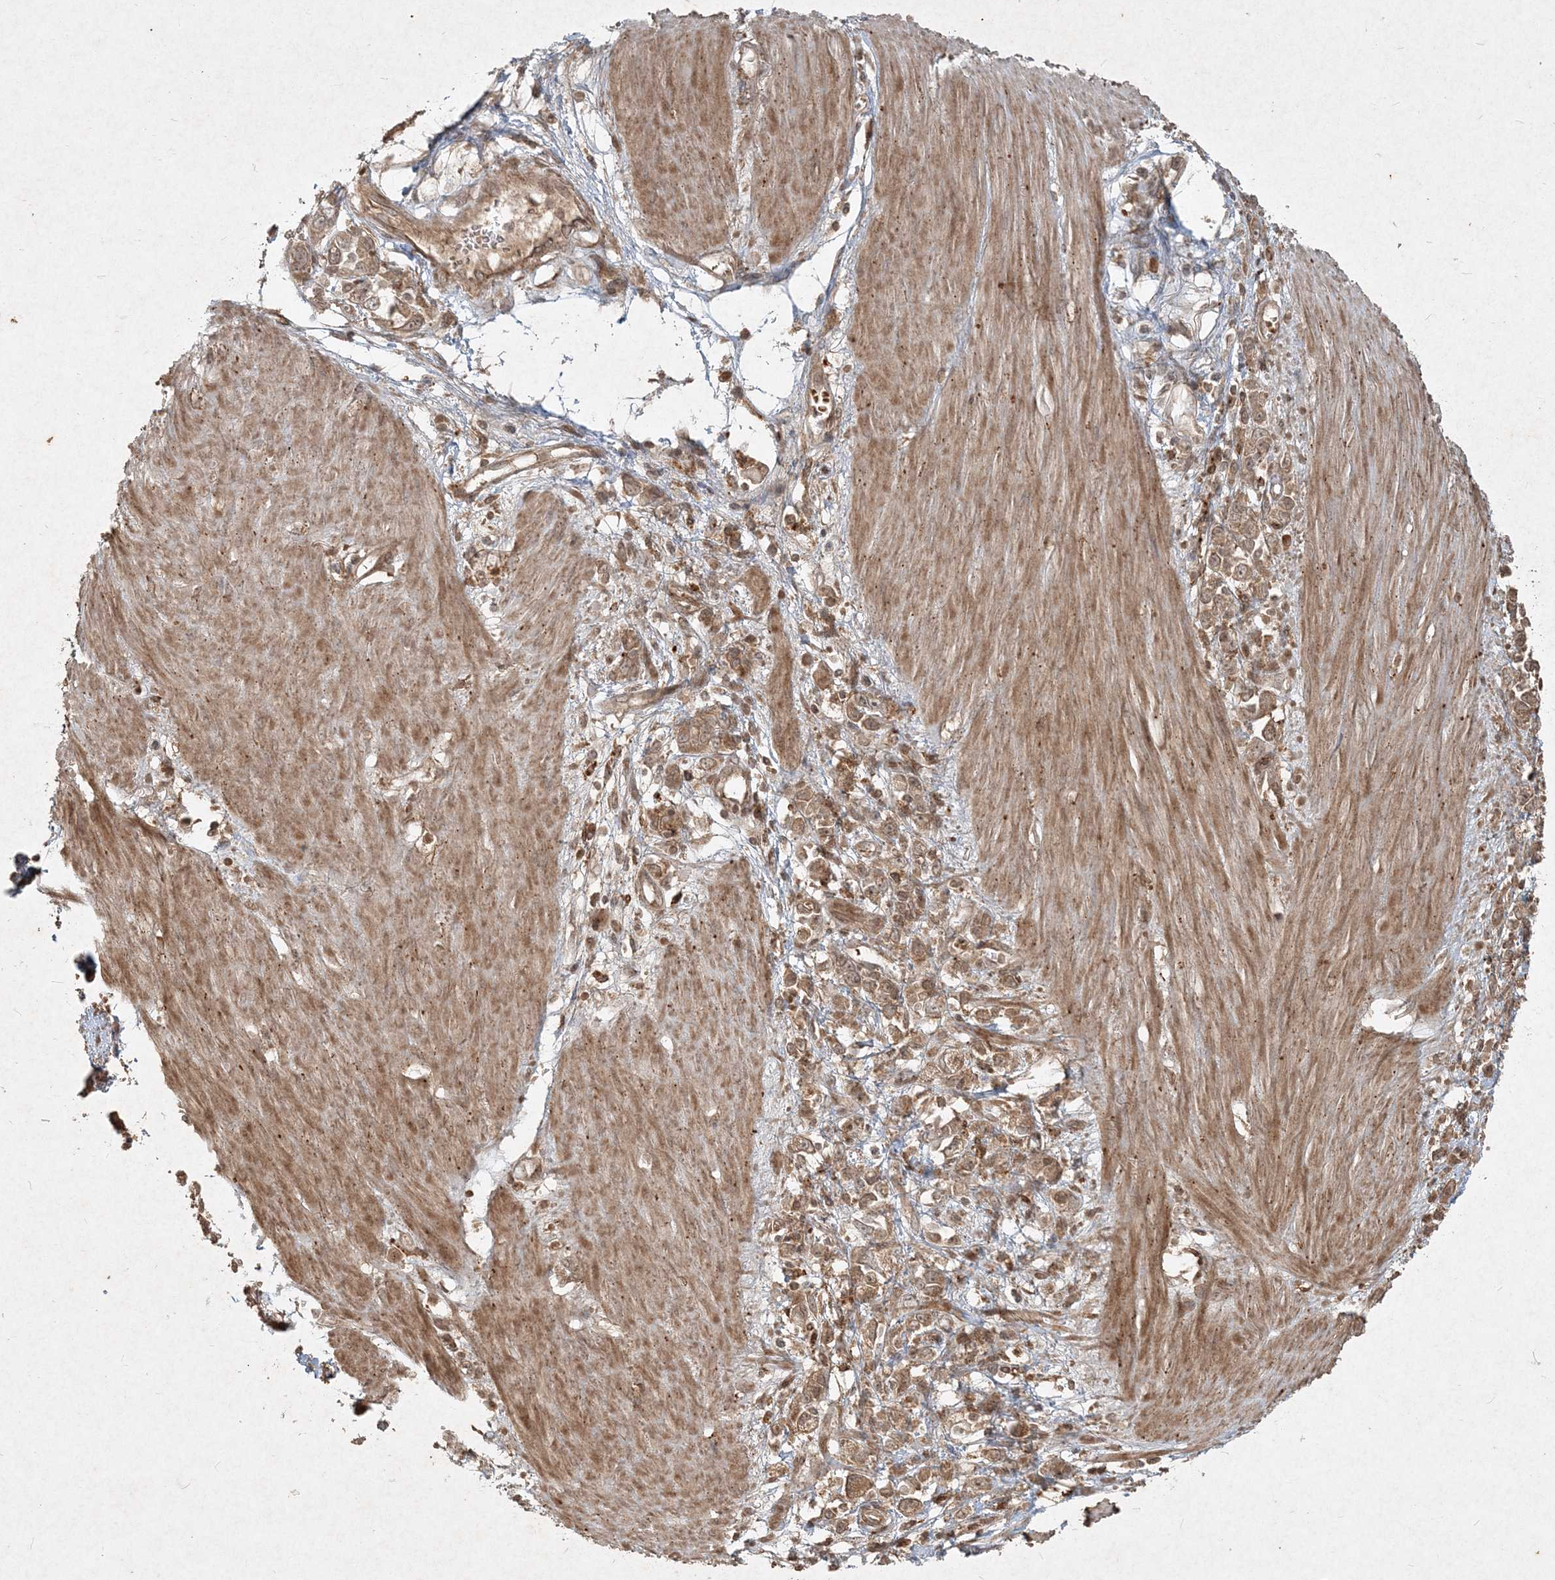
{"staining": {"intensity": "weak", "quantity": ">75%", "location": "cytoplasmic/membranous,nuclear"}, "tissue": "stomach cancer", "cell_type": "Tumor cells", "image_type": "cancer", "snomed": [{"axis": "morphology", "description": "Adenocarcinoma, NOS"}, {"axis": "topography", "description": "Stomach"}], "caption": "High-magnification brightfield microscopy of stomach cancer (adenocarcinoma) stained with DAB (3,3'-diaminobenzidine) (brown) and counterstained with hematoxylin (blue). tumor cells exhibit weak cytoplasmic/membranous and nuclear staining is appreciated in approximately>75% of cells.", "gene": "NARS1", "patient": {"sex": "female", "age": 76}}